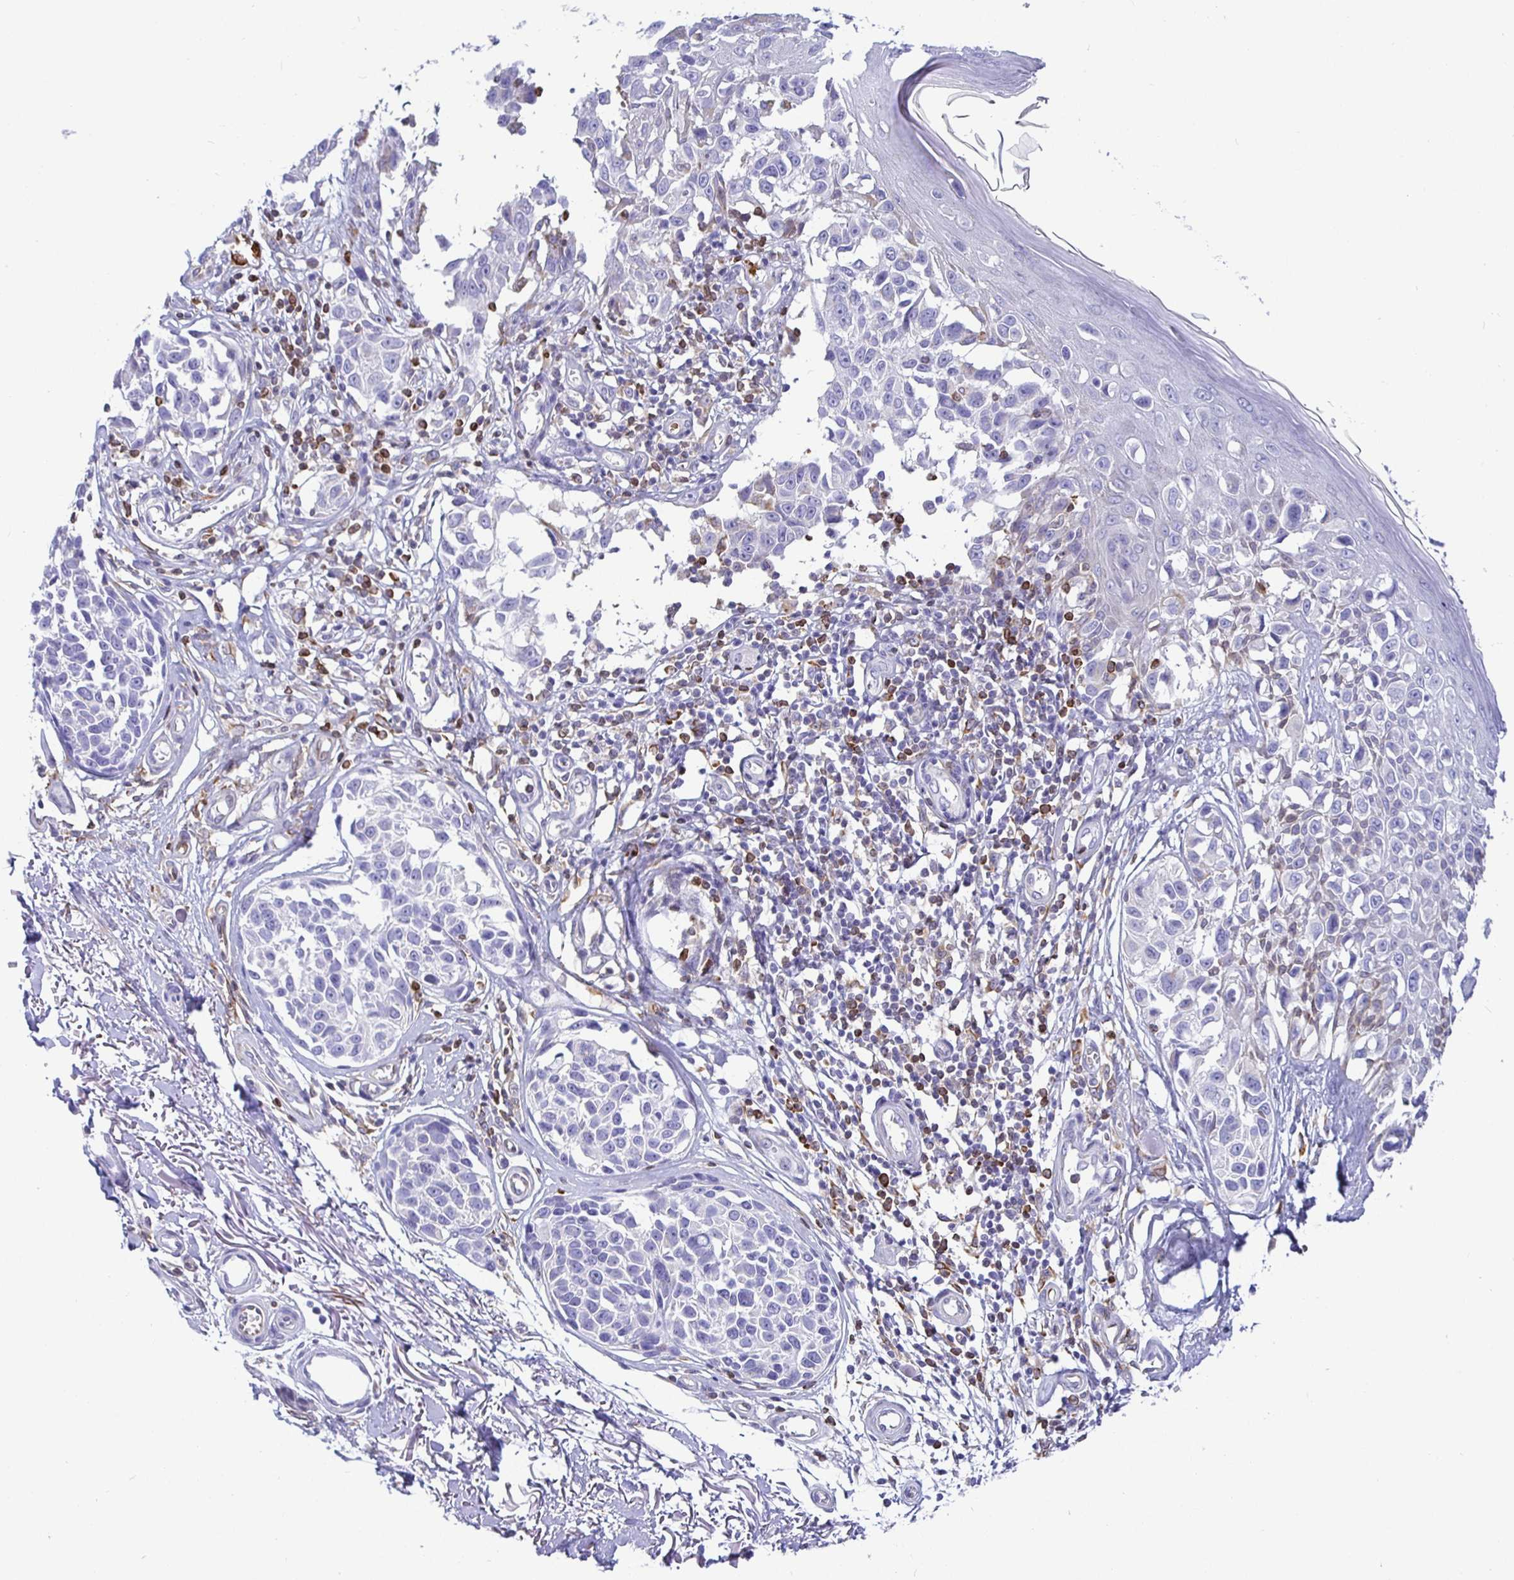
{"staining": {"intensity": "negative", "quantity": "none", "location": "none"}, "tissue": "melanoma", "cell_type": "Tumor cells", "image_type": "cancer", "snomed": [{"axis": "morphology", "description": "Malignant melanoma, NOS"}, {"axis": "topography", "description": "Skin"}], "caption": "IHC photomicrograph of human melanoma stained for a protein (brown), which demonstrates no positivity in tumor cells.", "gene": "TP53I11", "patient": {"sex": "male", "age": 73}}